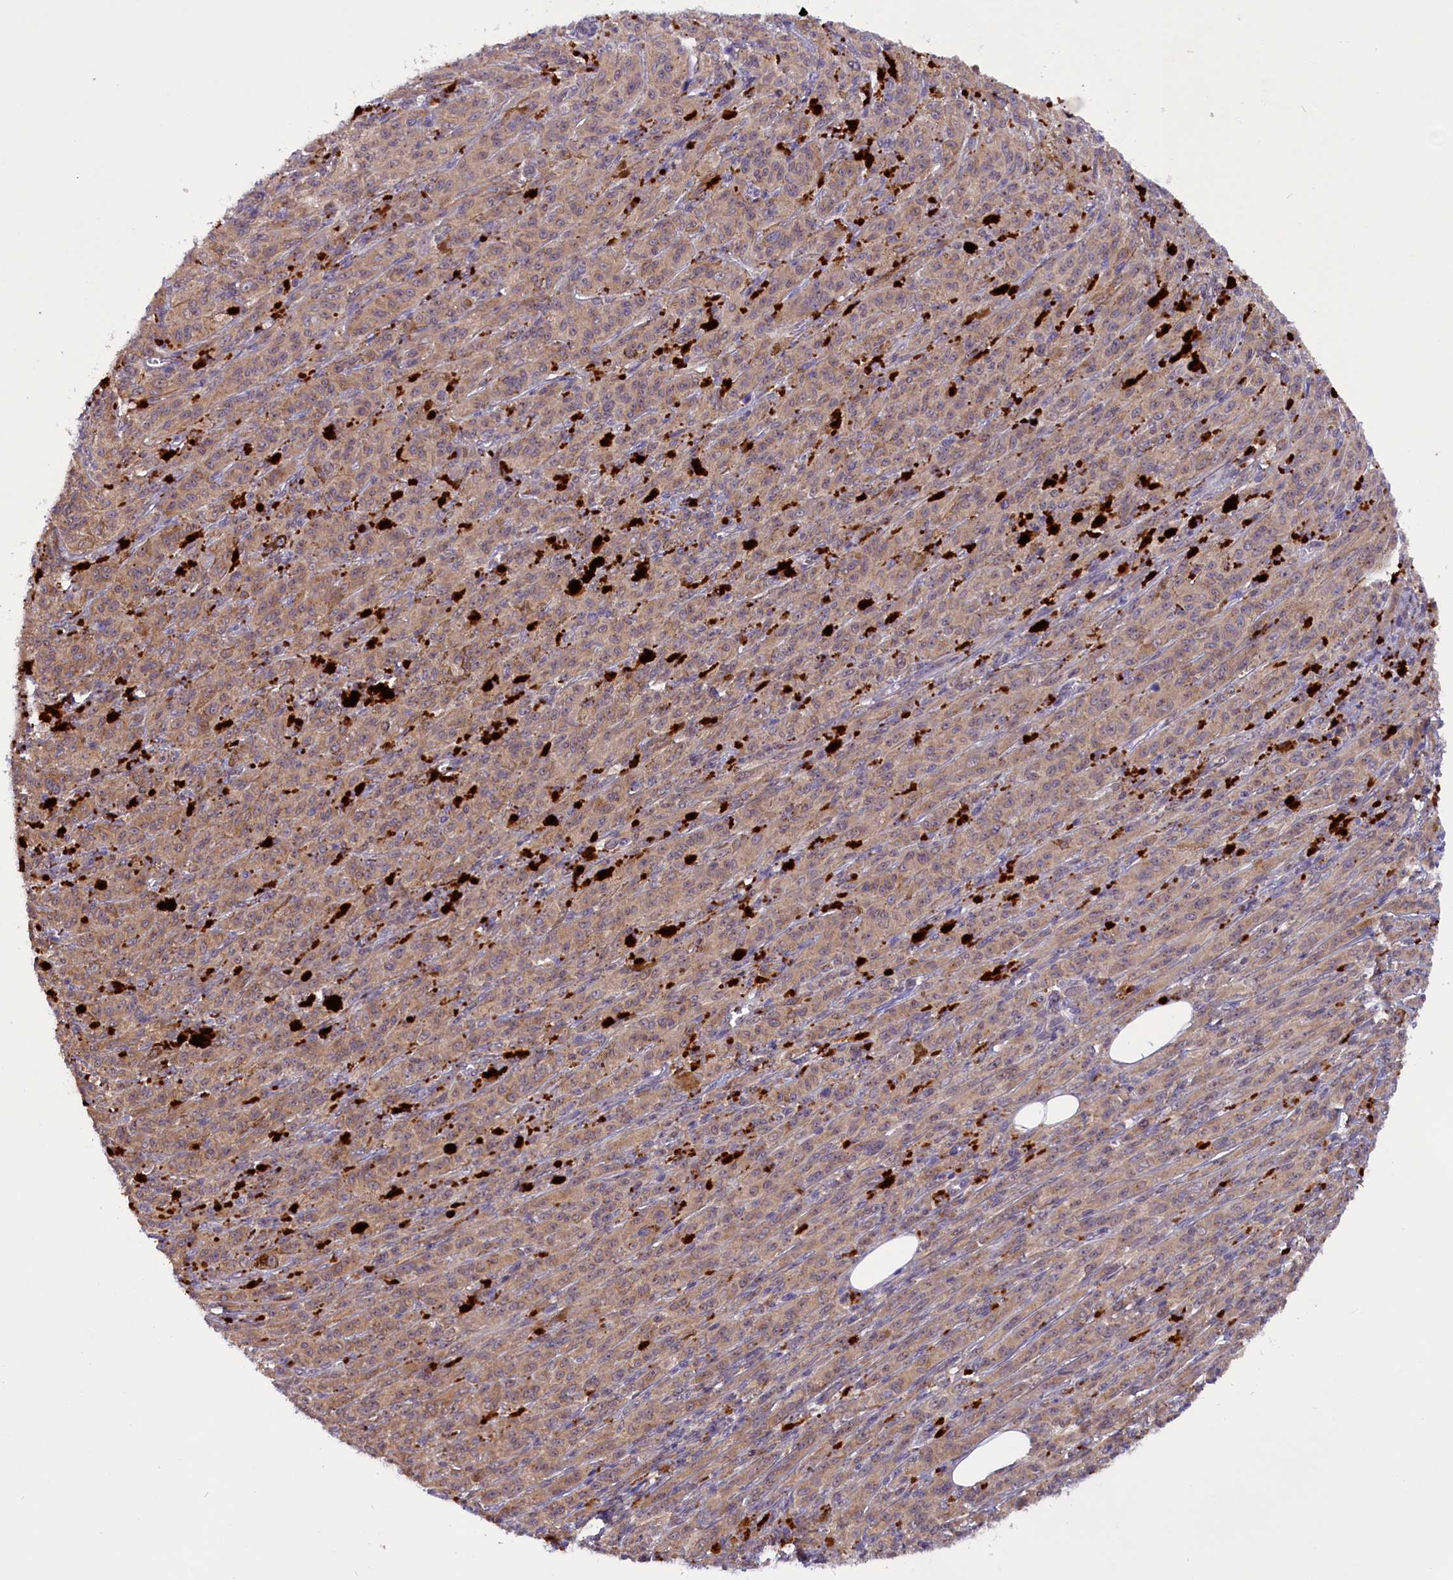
{"staining": {"intensity": "weak", "quantity": ">75%", "location": "cytoplasmic/membranous"}, "tissue": "melanoma", "cell_type": "Tumor cells", "image_type": "cancer", "snomed": [{"axis": "morphology", "description": "Malignant melanoma, NOS"}, {"axis": "topography", "description": "Skin"}], "caption": "A photomicrograph showing weak cytoplasmic/membranous staining in approximately >75% of tumor cells in malignant melanoma, as visualized by brown immunohistochemical staining.", "gene": "CCDC9B", "patient": {"sex": "female", "age": 52}}